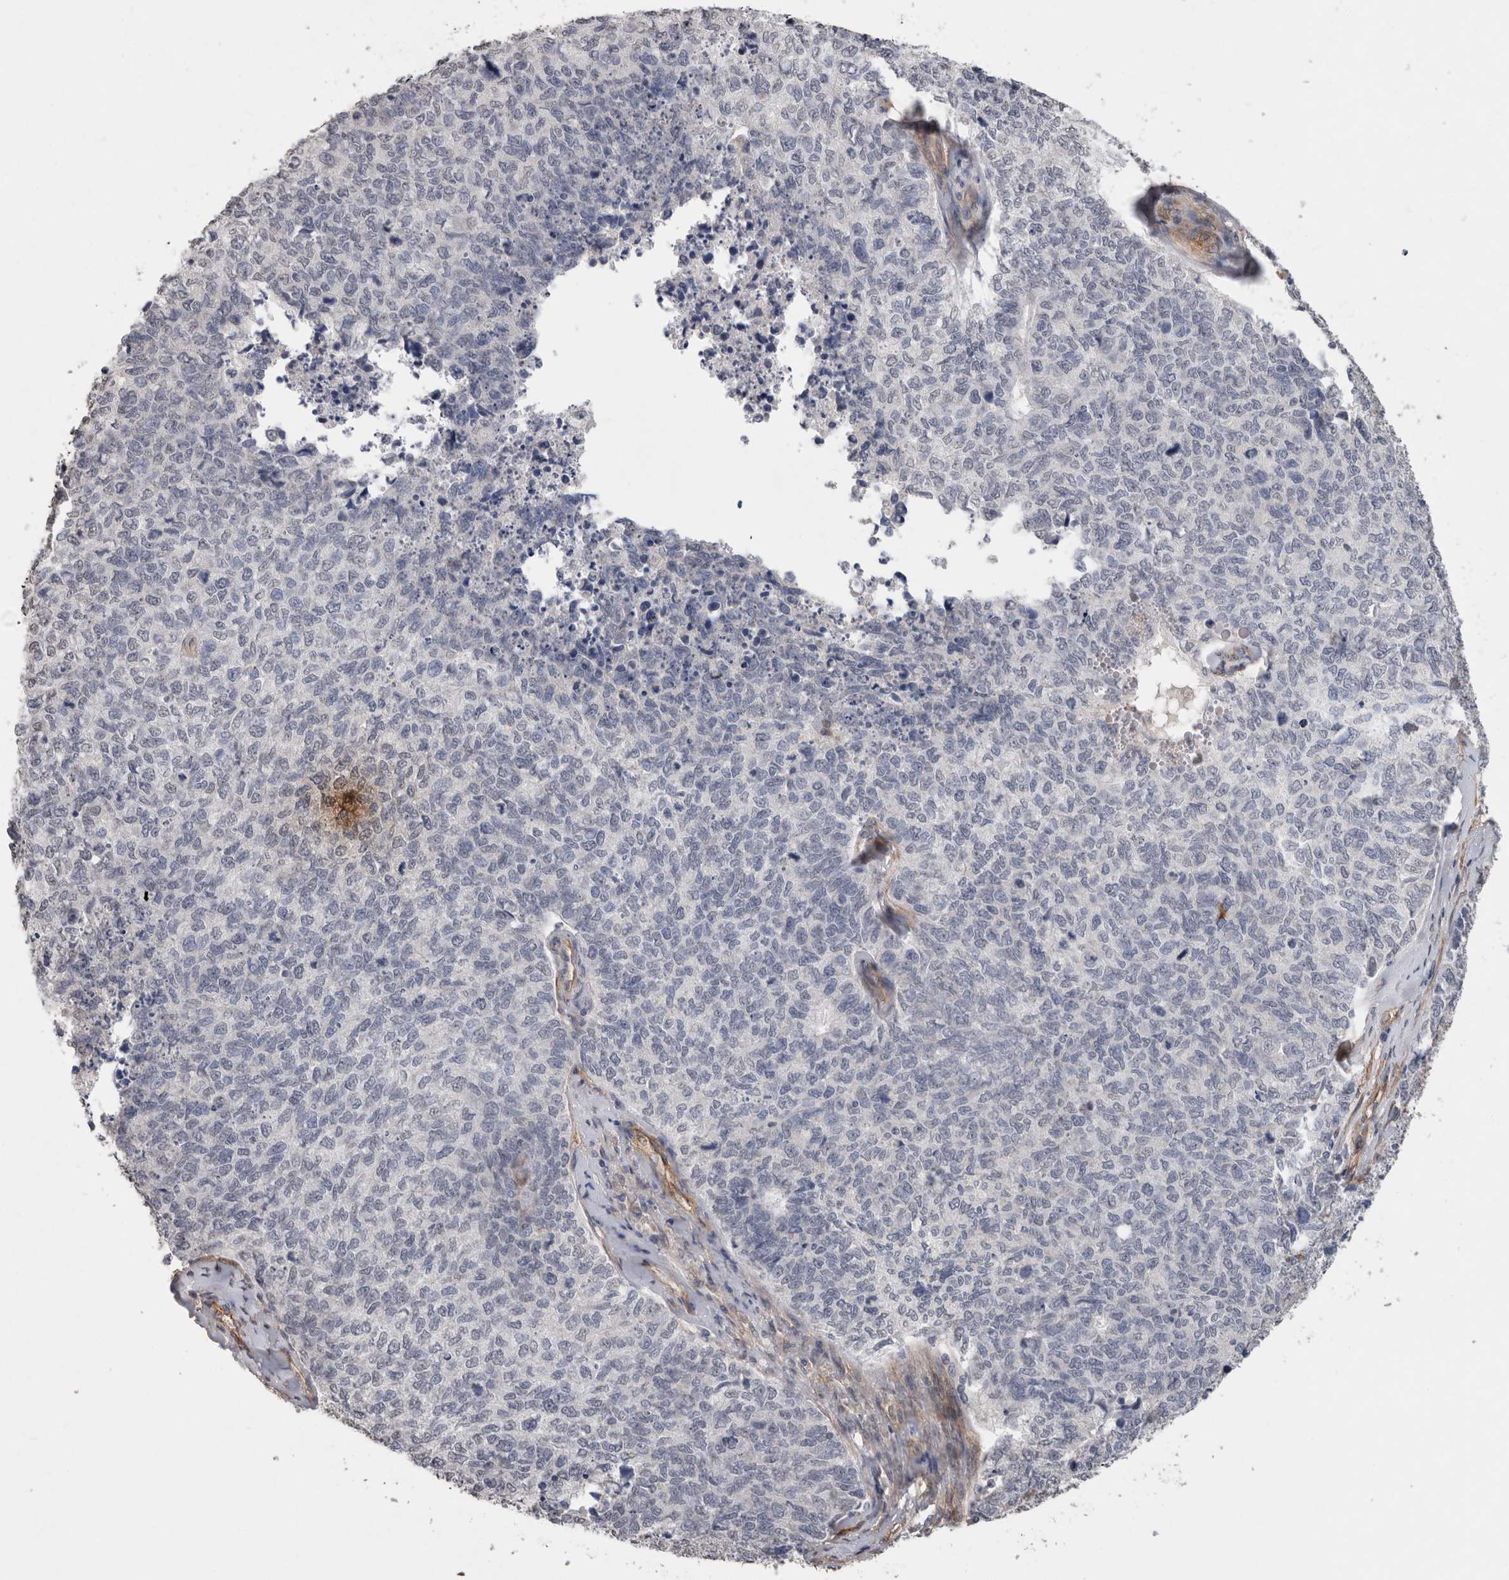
{"staining": {"intensity": "negative", "quantity": "none", "location": "none"}, "tissue": "cervical cancer", "cell_type": "Tumor cells", "image_type": "cancer", "snomed": [{"axis": "morphology", "description": "Squamous cell carcinoma, NOS"}, {"axis": "topography", "description": "Cervix"}], "caption": "The micrograph reveals no staining of tumor cells in squamous cell carcinoma (cervical).", "gene": "RECK", "patient": {"sex": "female", "age": 63}}